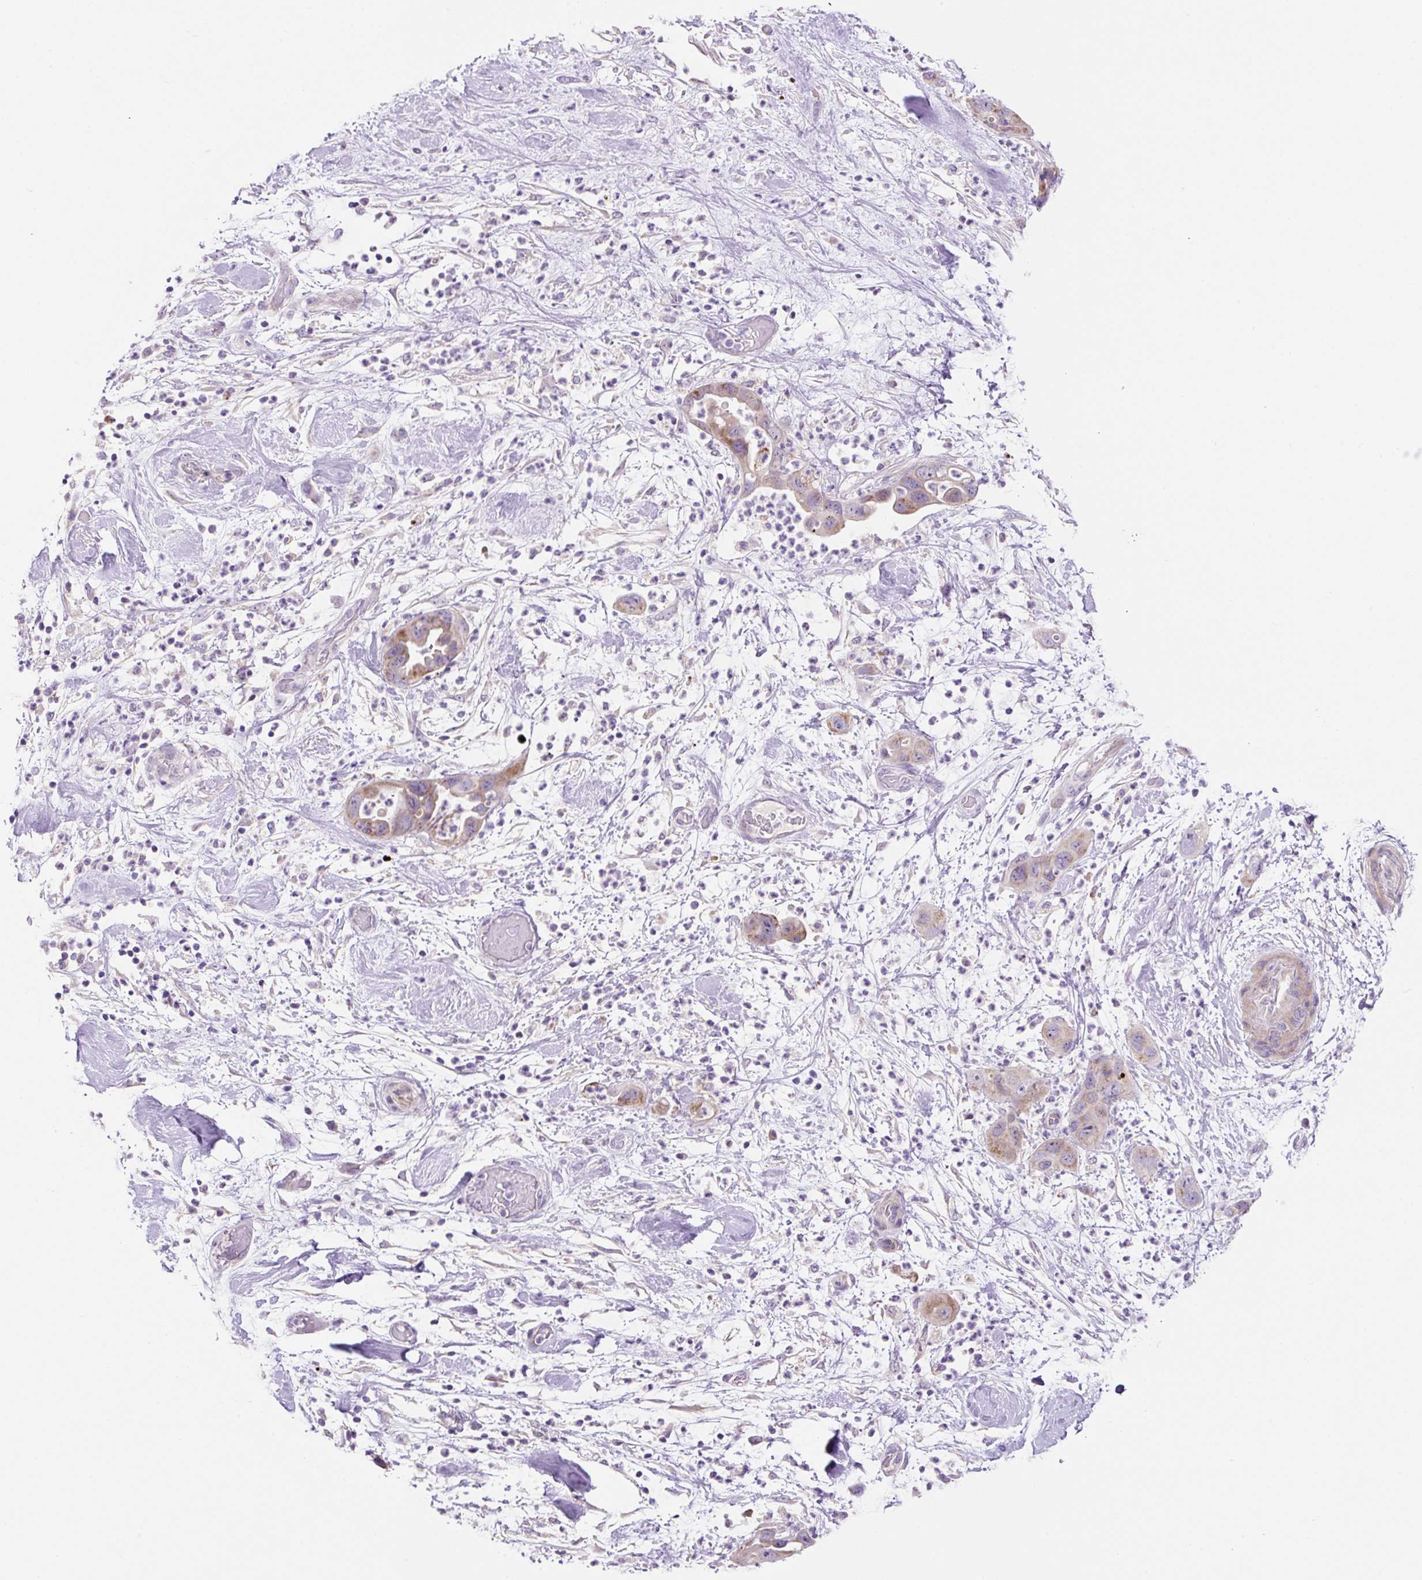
{"staining": {"intensity": "moderate", "quantity": "25%-75%", "location": "cytoplasmic/membranous"}, "tissue": "pancreatic cancer", "cell_type": "Tumor cells", "image_type": "cancer", "snomed": [{"axis": "morphology", "description": "Adenocarcinoma, NOS"}, {"axis": "topography", "description": "Pancreas"}], "caption": "Immunohistochemistry of adenocarcinoma (pancreatic) shows medium levels of moderate cytoplasmic/membranous staining in about 25%-75% of tumor cells. (Stains: DAB in brown, nuclei in blue, Microscopy: brightfield microscopy at high magnification).", "gene": "OGDHL", "patient": {"sex": "female", "age": 71}}